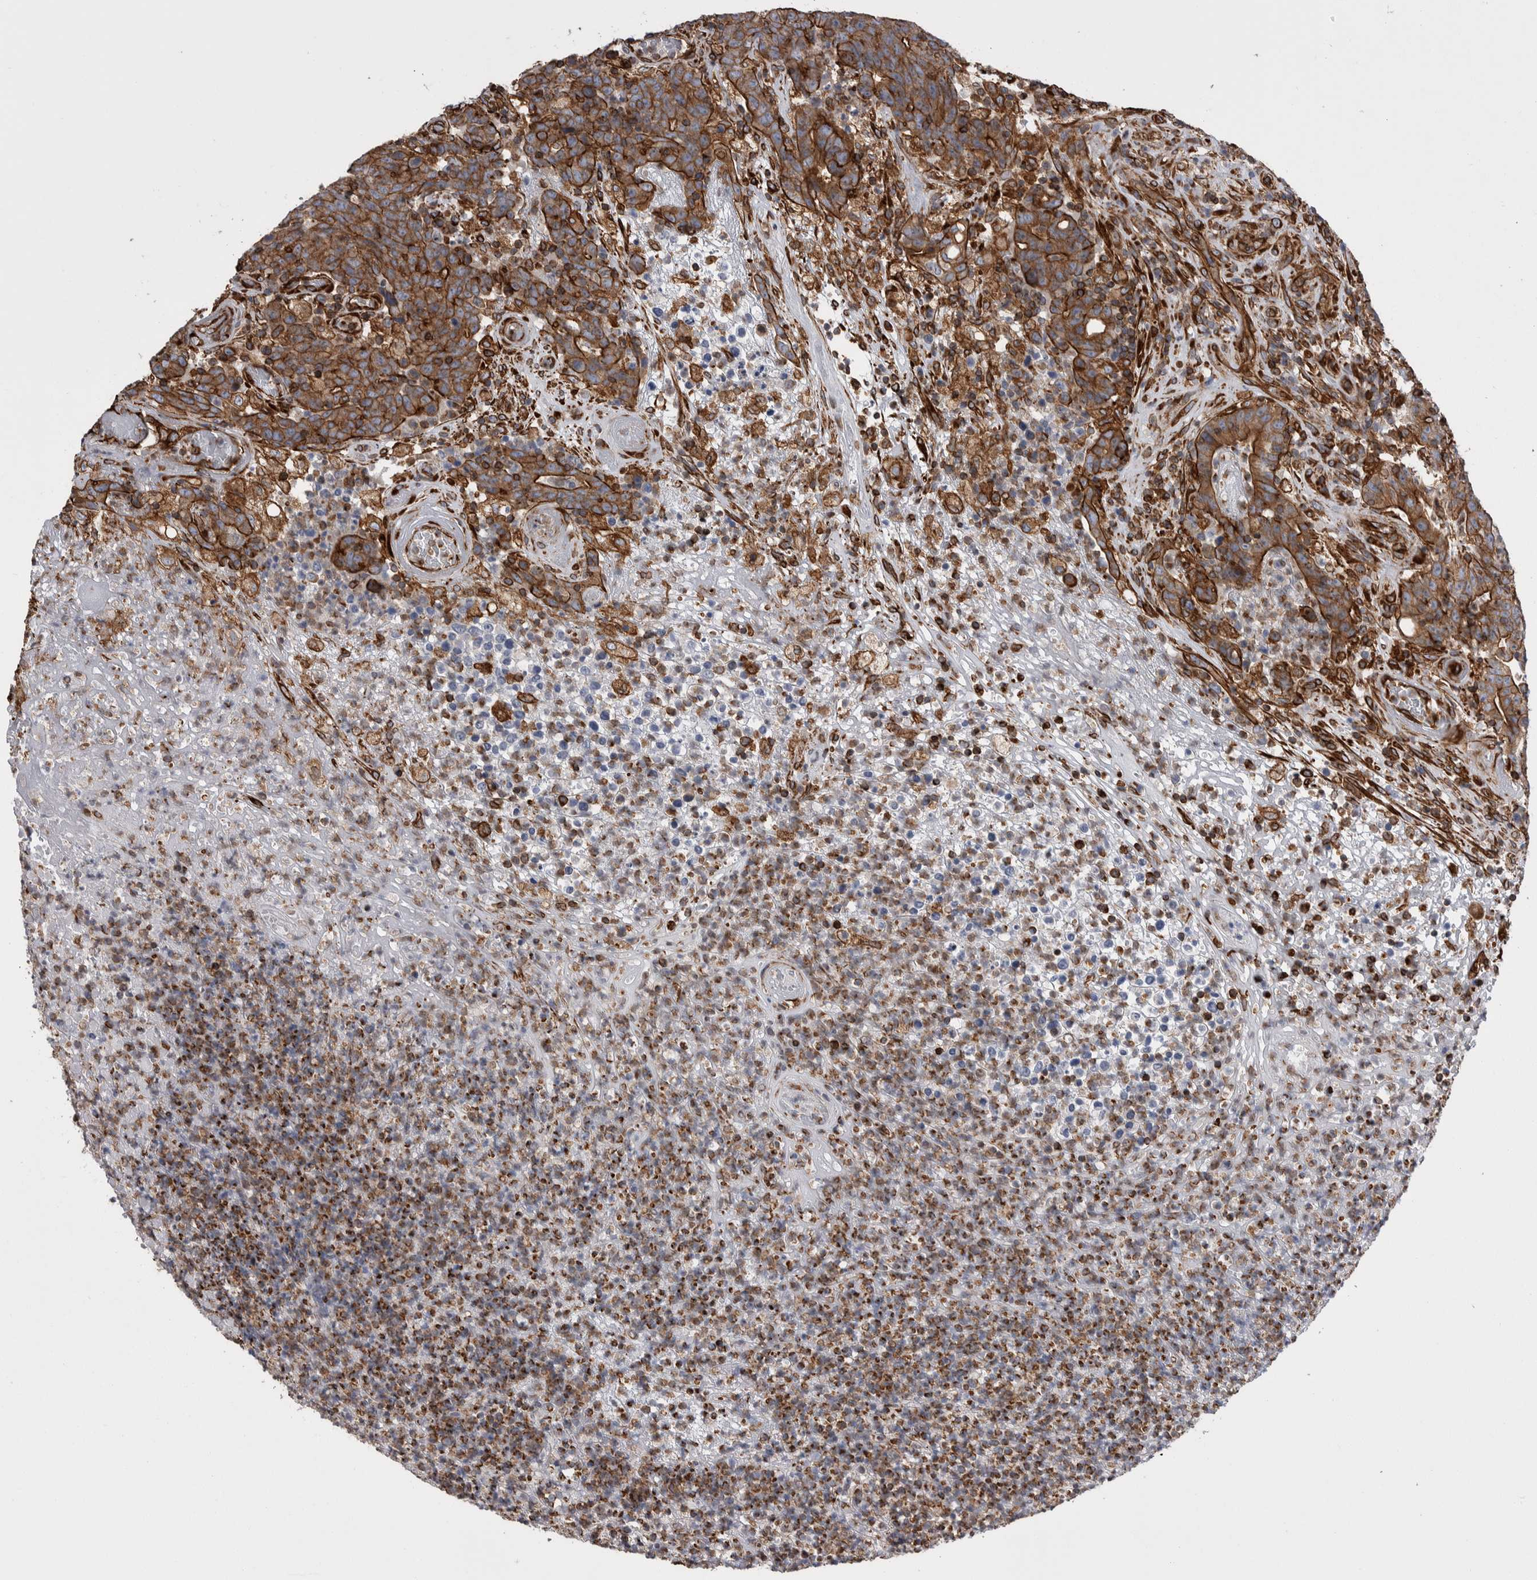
{"staining": {"intensity": "strong", "quantity": ">75%", "location": "cytoplasmic/membranous"}, "tissue": "colorectal cancer", "cell_type": "Tumor cells", "image_type": "cancer", "snomed": [{"axis": "morphology", "description": "Normal tissue, NOS"}, {"axis": "morphology", "description": "Adenocarcinoma, NOS"}, {"axis": "topography", "description": "Colon"}], "caption": "Protein staining by immunohistochemistry (IHC) demonstrates strong cytoplasmic/membranous expression in about >75% of tumor cells in adenocarcinoma (colorectal).", "gene": "KIF12", "patient": {"sex": "female", "age": 75}}